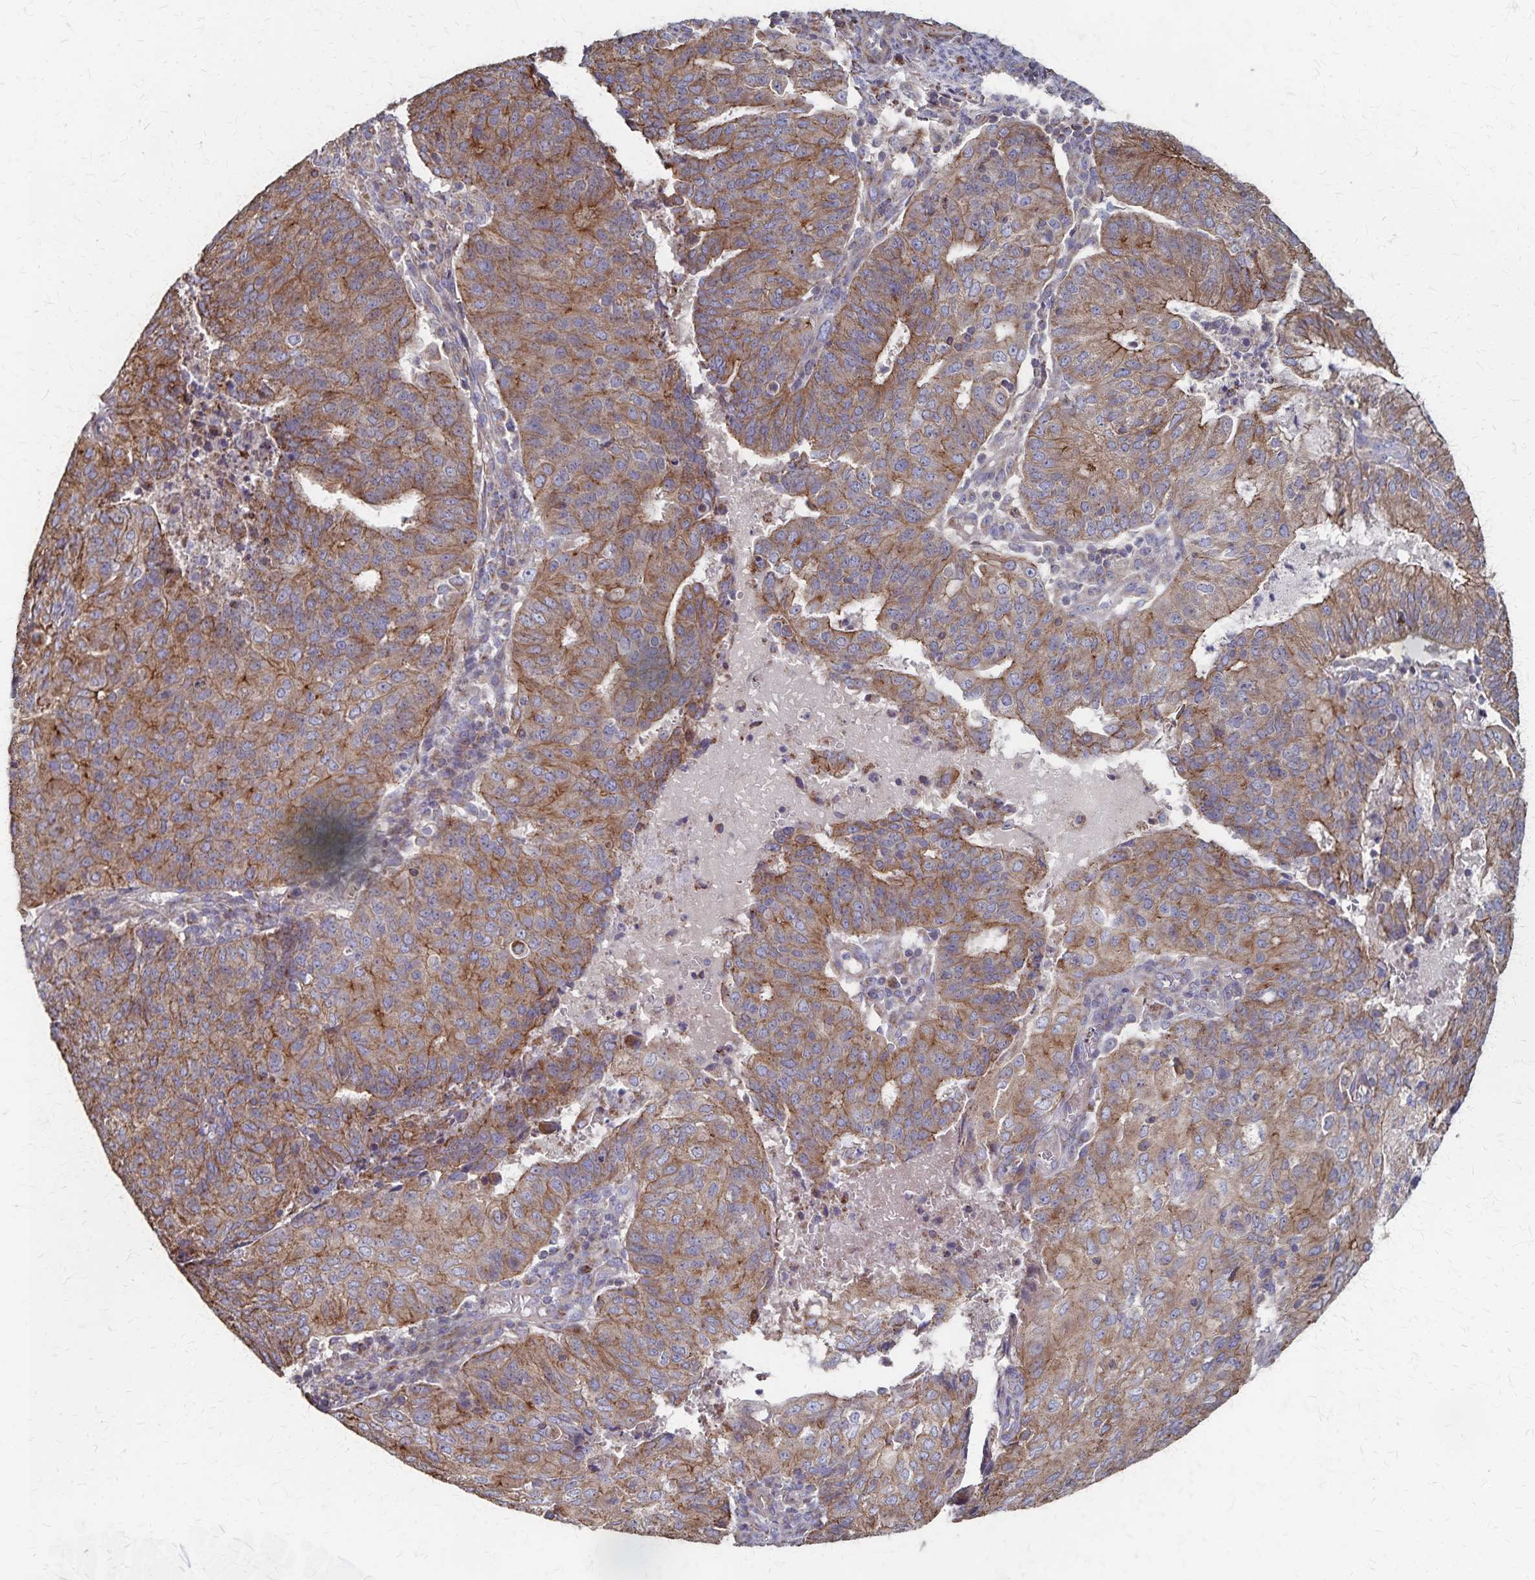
{"staining": {"intensity": "moderate", "quantity": ">75%", "location": "cytoplasmic/membranous"}, "tissue": "endometrial cancer", "cell_type": "Tumor cells", "image_type": "cancer", "snomed": [{"axis": "morphology", "description": "Adenocarcinoma, NOS"}, {"axis": "topography", "description": "Endometrium"}], "caption": "Endometrial cancer tissue exhibits moderate cytoplasmic/membranous staining in about >75% of tumor cells", "gene": "PGAP2", "patient": {"sex": "female", "age": 82}}